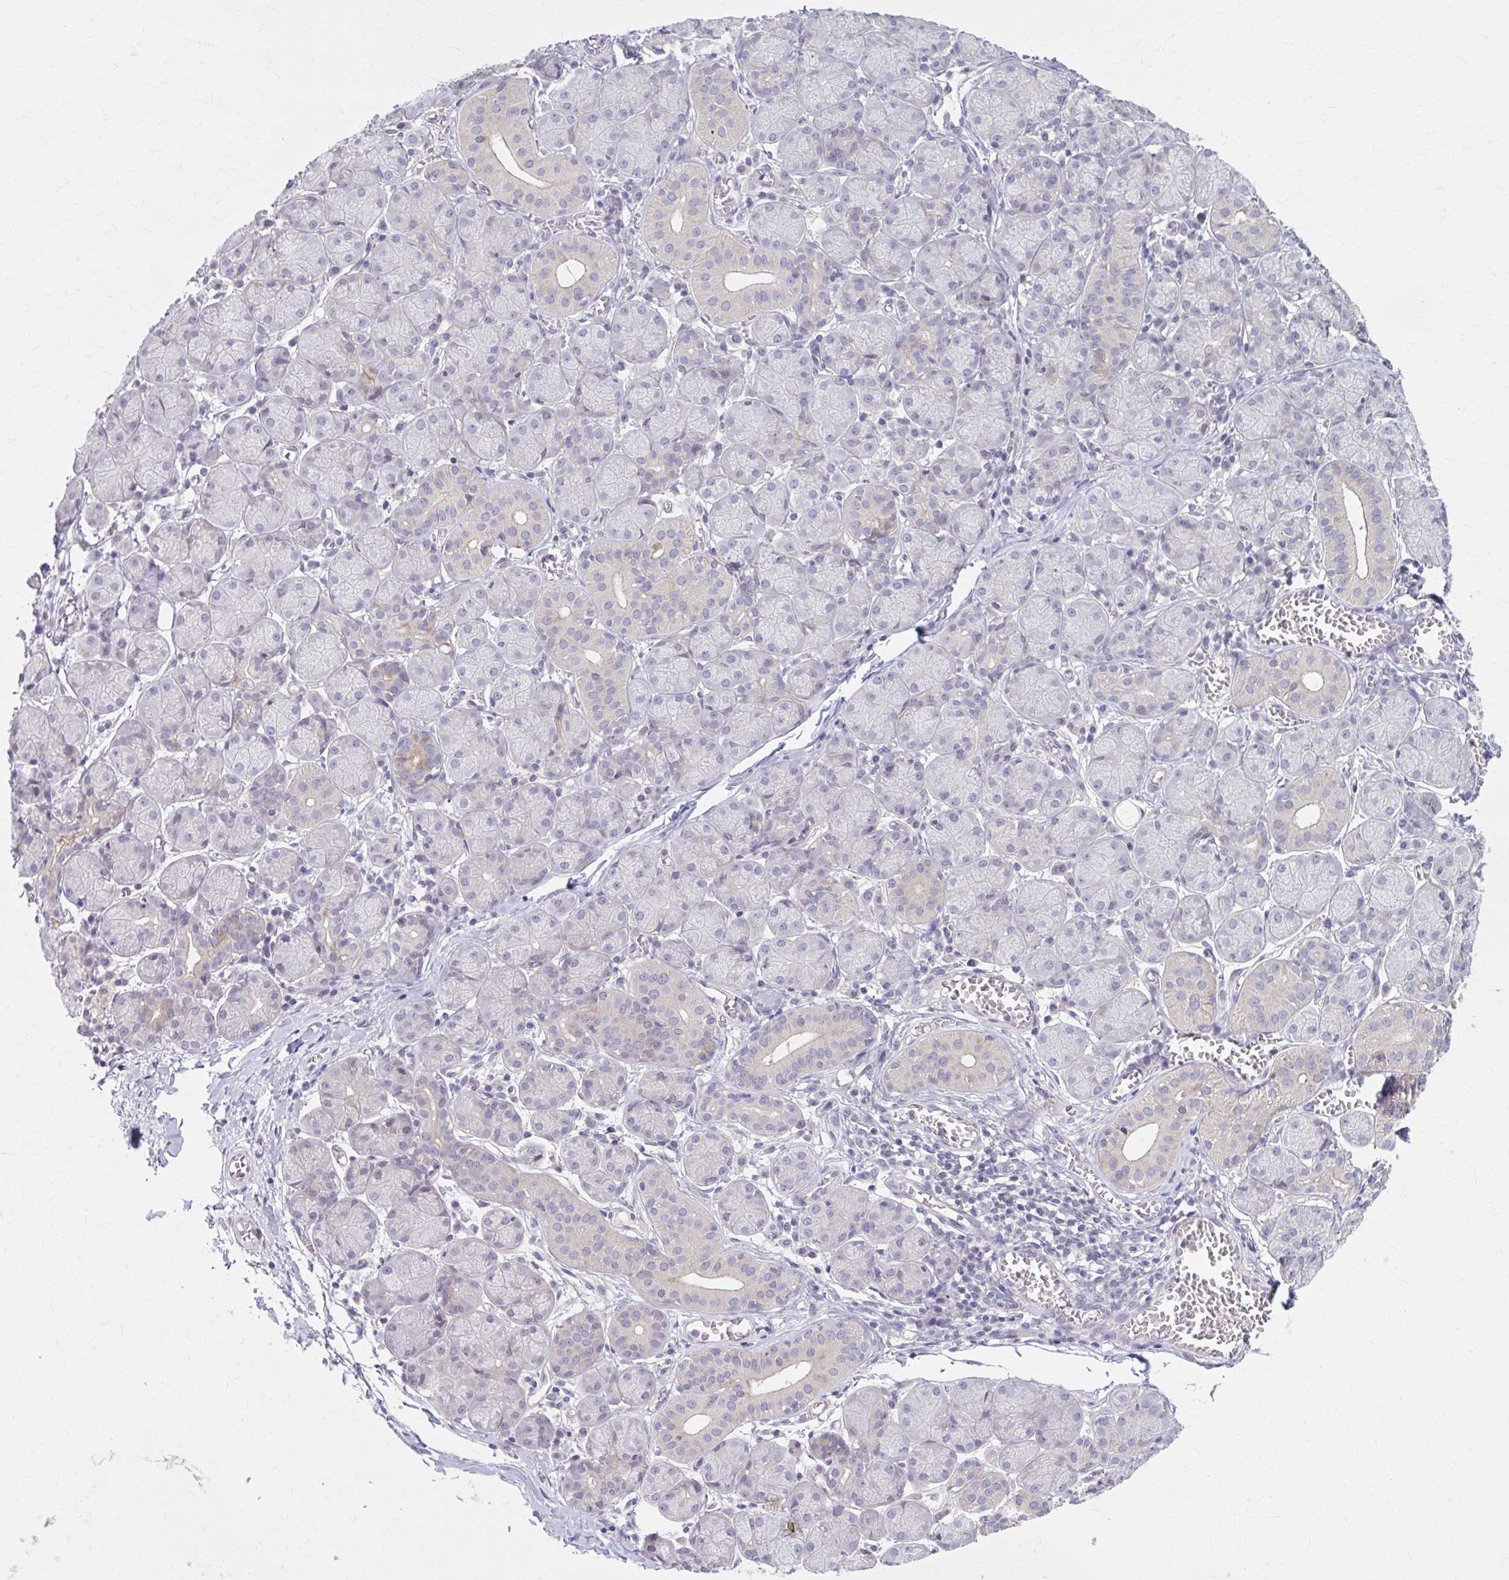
{"staining": {"intensity": "moderate", "quantity": "<25%", "location": "cytoplasmic/membranous"}, "tissue": "salivary gland", "cell_type": "Glandular cells", "image_type": "normal", "snomed": [{"axis": "morphology", "description": "Normal tissue, NOS"}, {"axis": "topography", "description": "Salivary gland"}], "caption": "Immunohistochemical staining of unremarkable salivary gland reveals moderate cytoplasmic/membranous protein expression in approximately <25% of glandular cells.", "gene": "CHST3", "patient": {"sex": "female", "age": 24}}